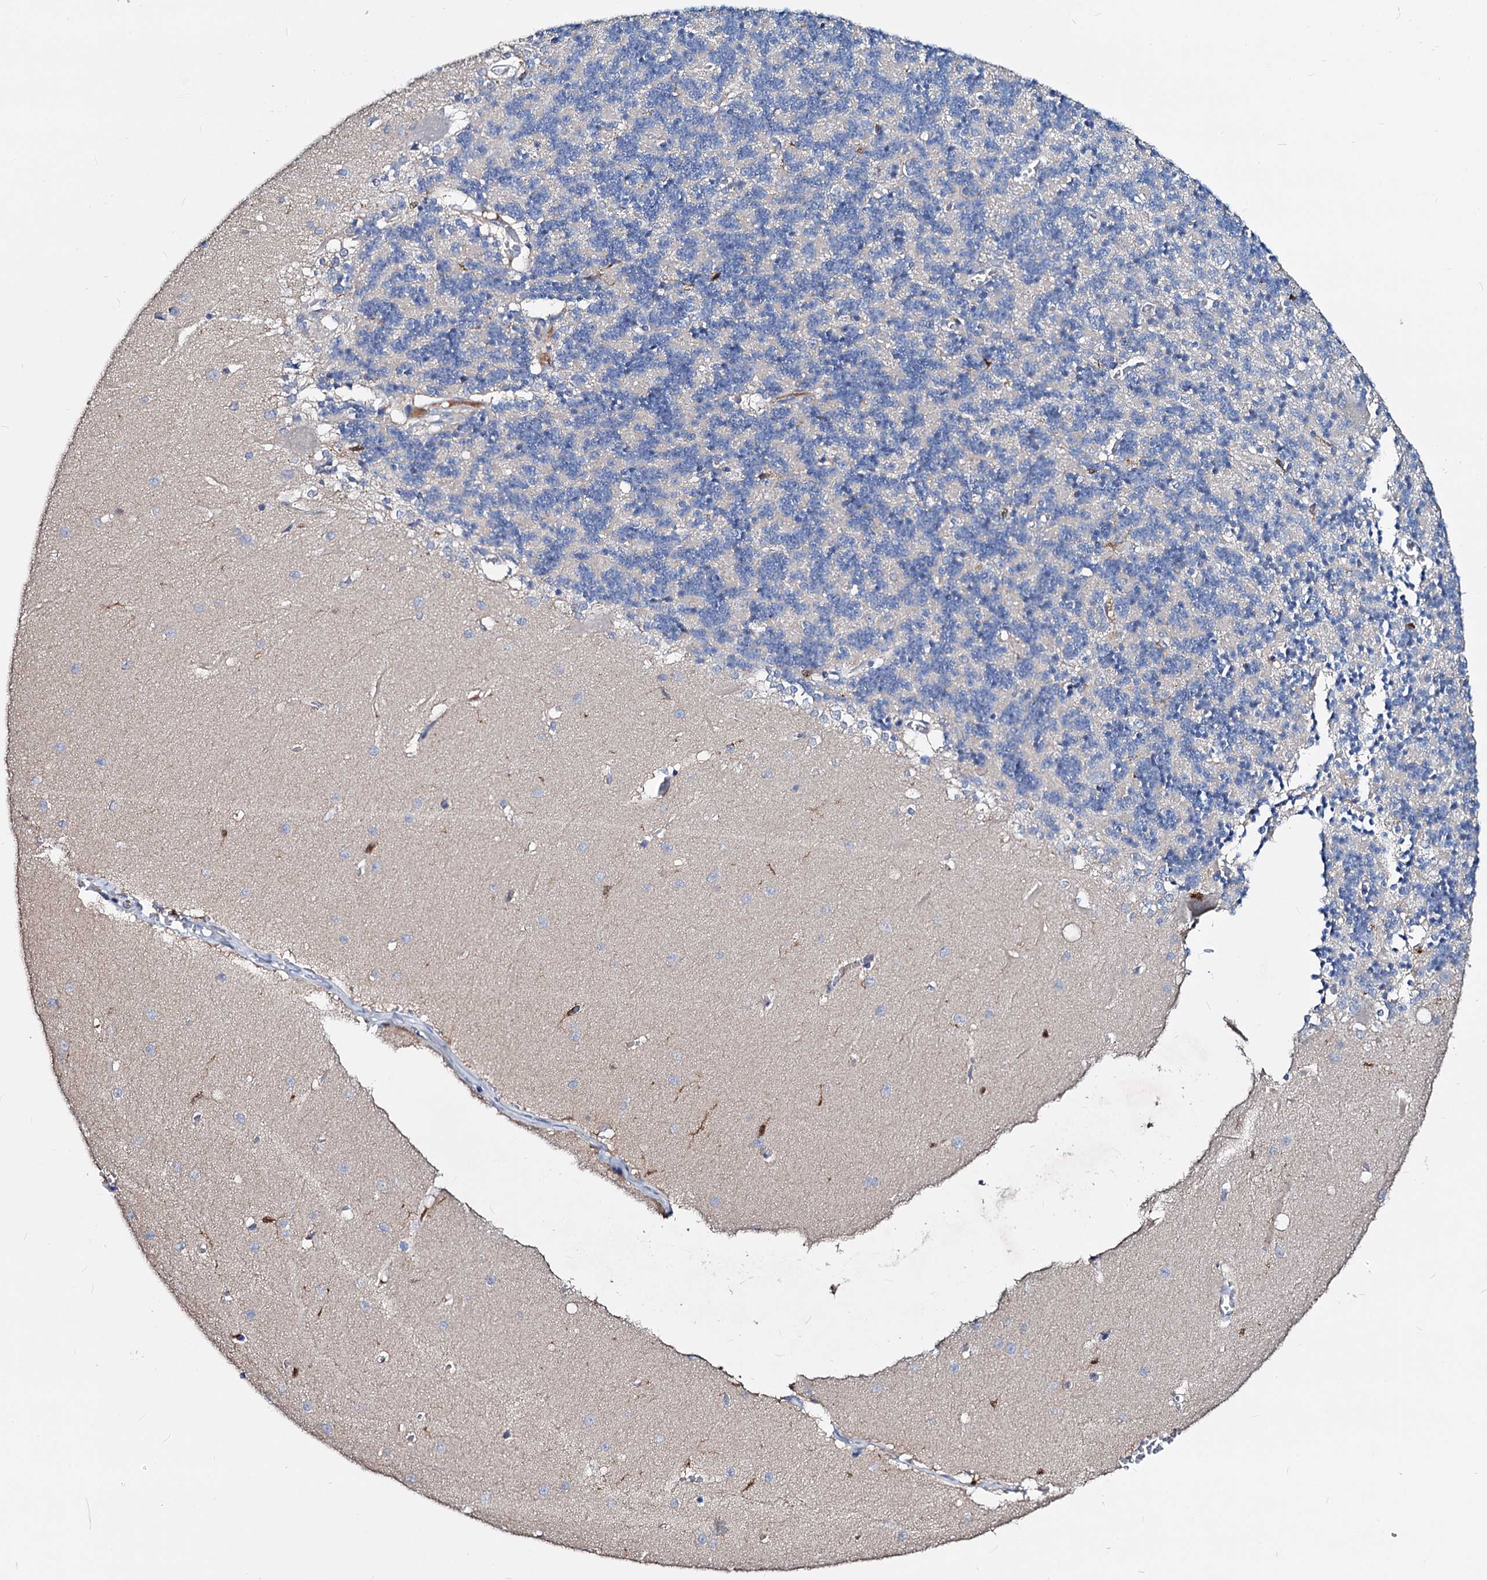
{"staining": {"intensity": "negative", "quantity": "none", "location": "none"}, "tissue": "cerebellum", "cell_type": "Cells in granular layer", "image_type": "normal", "snomed": [{"axis": "morphology", "description": "Normal tissue, NOS"}, {"axis": "topography", "description": "Cerebellum"}], "caption": "This is a micrograph of immunohistochemistry (IHC) staining of benign cerebellum, which shows no staining in cells in granular layer.", "gene": "ACY3", "patient": {"sex": "male", "age": 37}}